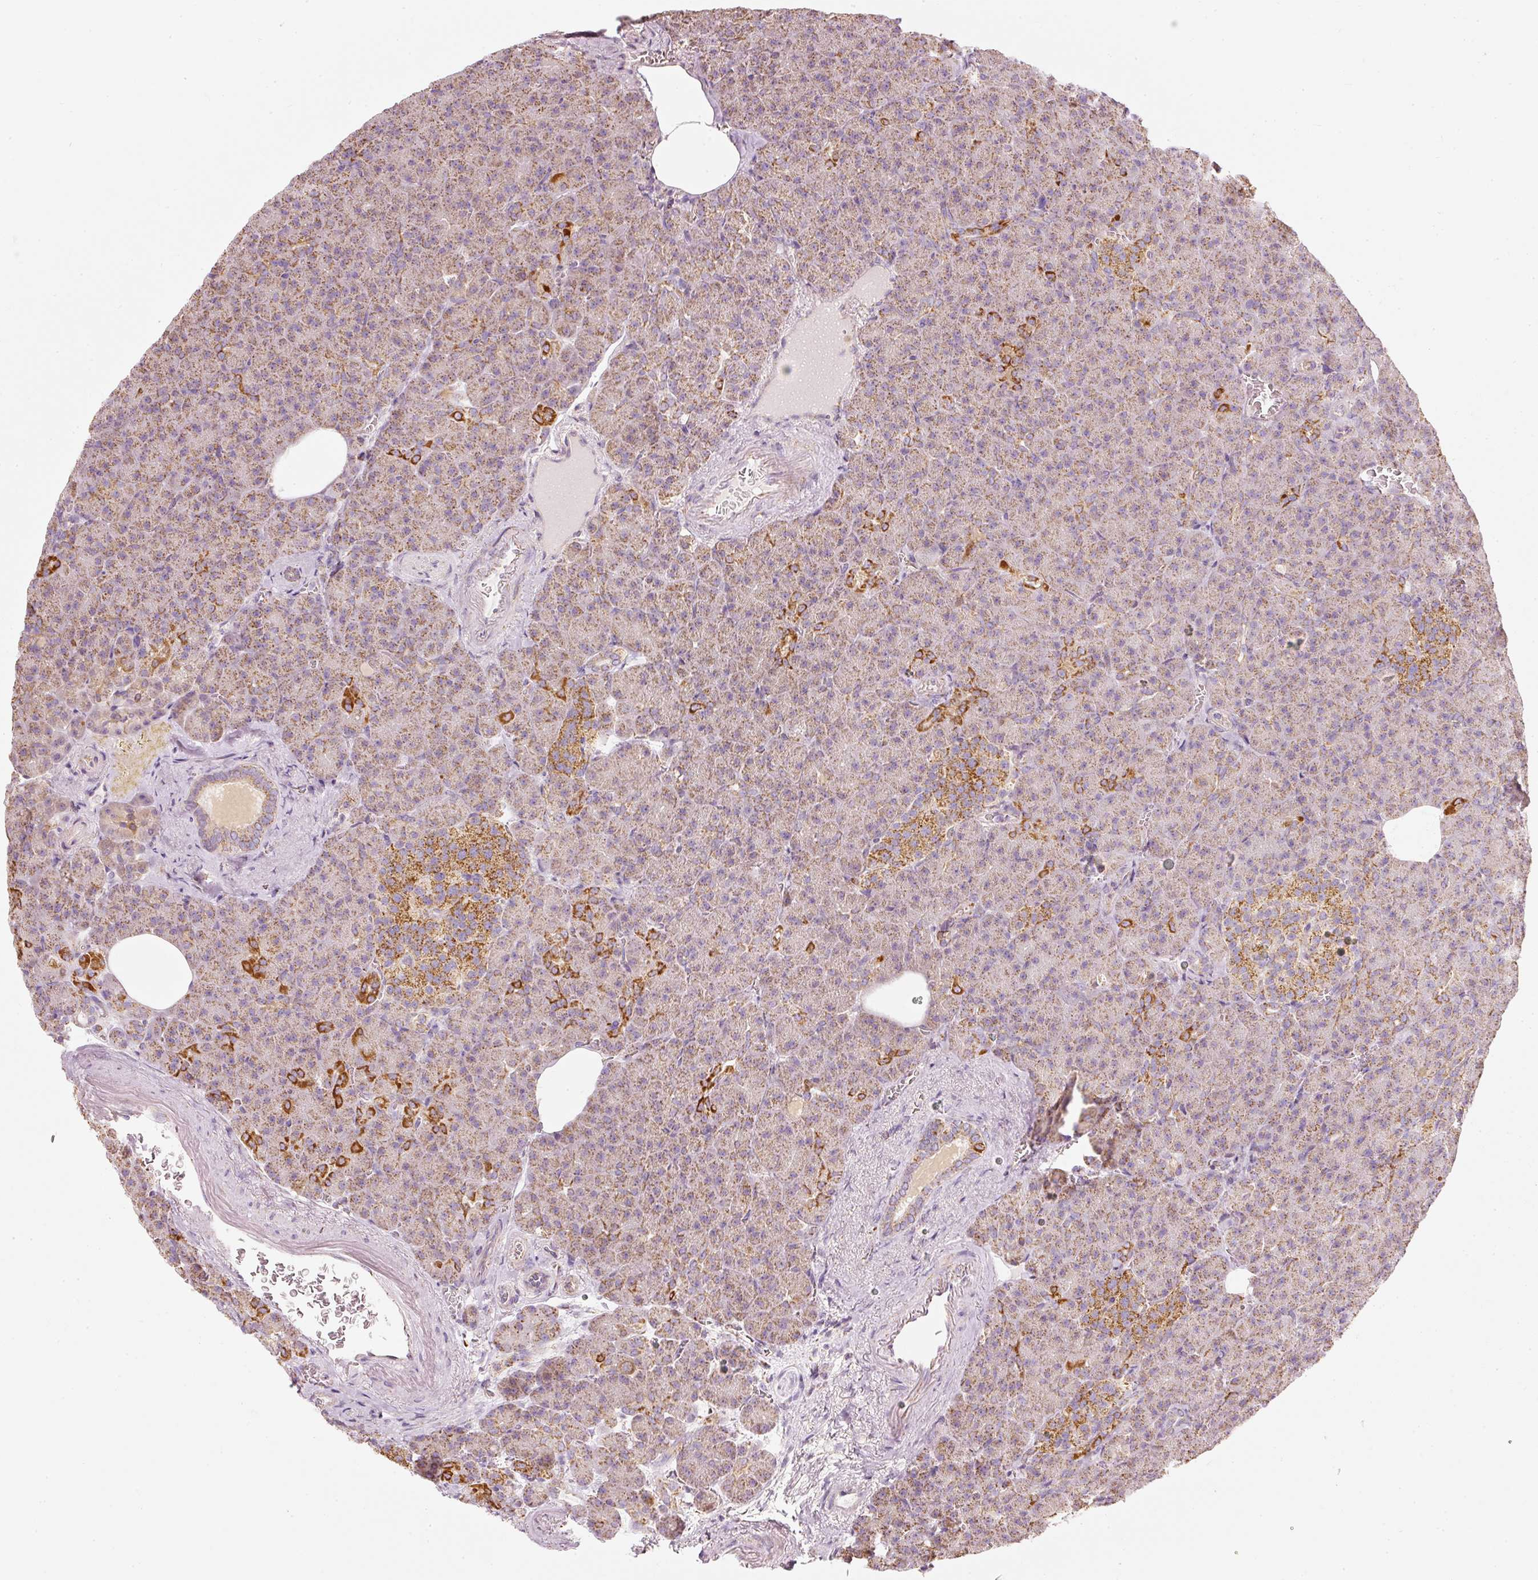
{"staining": {"intensity": "moderate", "quantity": ">75%", "location": "cytoplasmic/membranous"}, "tissue": "pancreas", "cell_type": "Exocrine glandular cells", "image_type": "normal", "snomed": [{"axis": "morphology", "description": "Normal tissue, NOS"}, {"axis": "topography", "description": "Pancreas"}], "caption": "Immunohistochemistry (IHC) photomicrograph of normal human pancreas stained for a protein (brown), which reveals medium levels of moderate cytoplasmic/membranous staining in about >75% of exocrine glandular cells.", "gene": "DUT", "patient": {"sex": "female", "age": 74}}